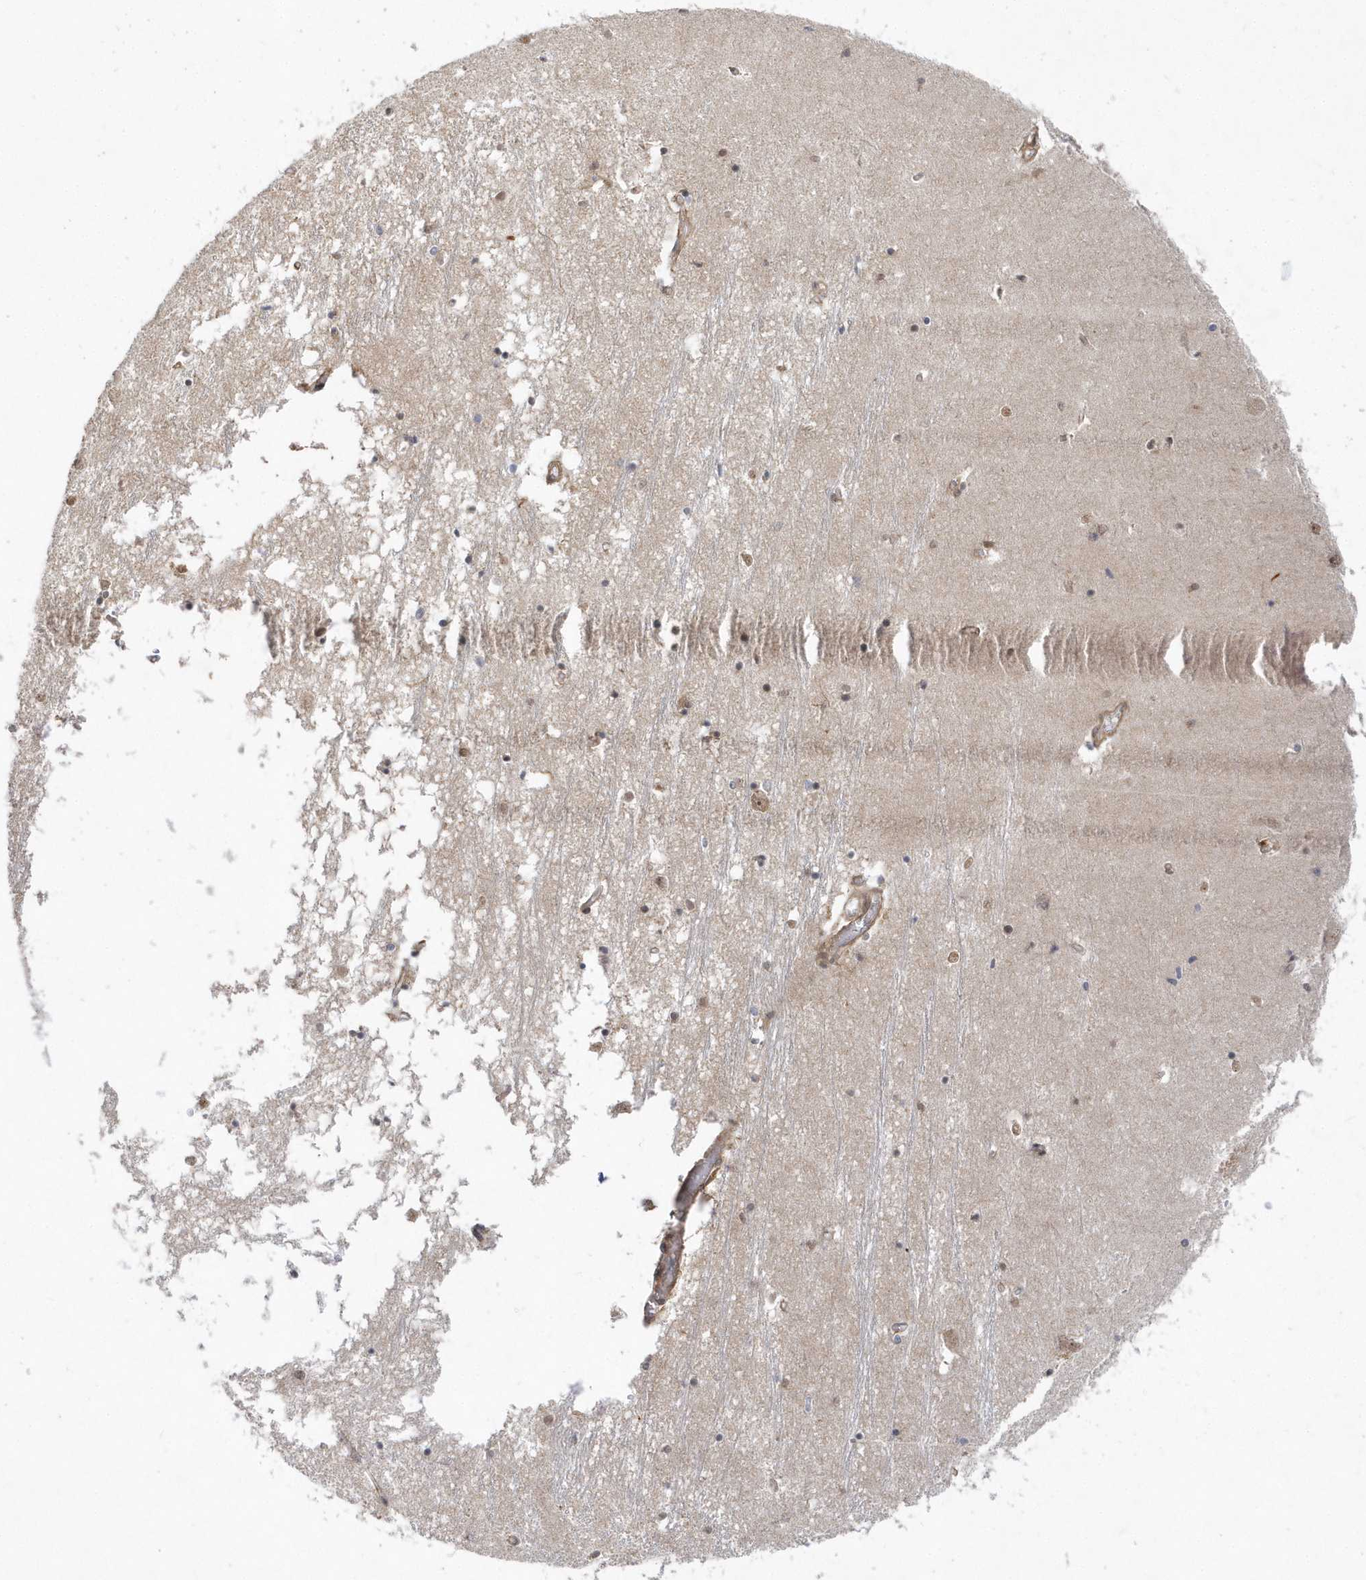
{"staining": {"intensity": "moderate", "quantity": "<25%", "location": "cytoplasmic/membranous,nuclear"}, "tissue": "hippocampus", "cell_type": "Glial cells", "image_type": "normal", "snomed": [{"axis": "morphology", "description": "Normal tissue, NOS"}, {"axis": "topography", "description": "Hippocampus"}], "caption": "DAB immunohistochemical staining of benign human hippocampus displays moderate cytoplasmic/membranous,nuclear protein positivity in approximately <25% of glial cells. (Stains: DAB (3,3'-diaminobenzidine) in brown, nuclei in blue, Microscopy: brightfield microscopy at high magnification).", "gene": "MXI1", "patient": {"sex": "male", "age": 70}}